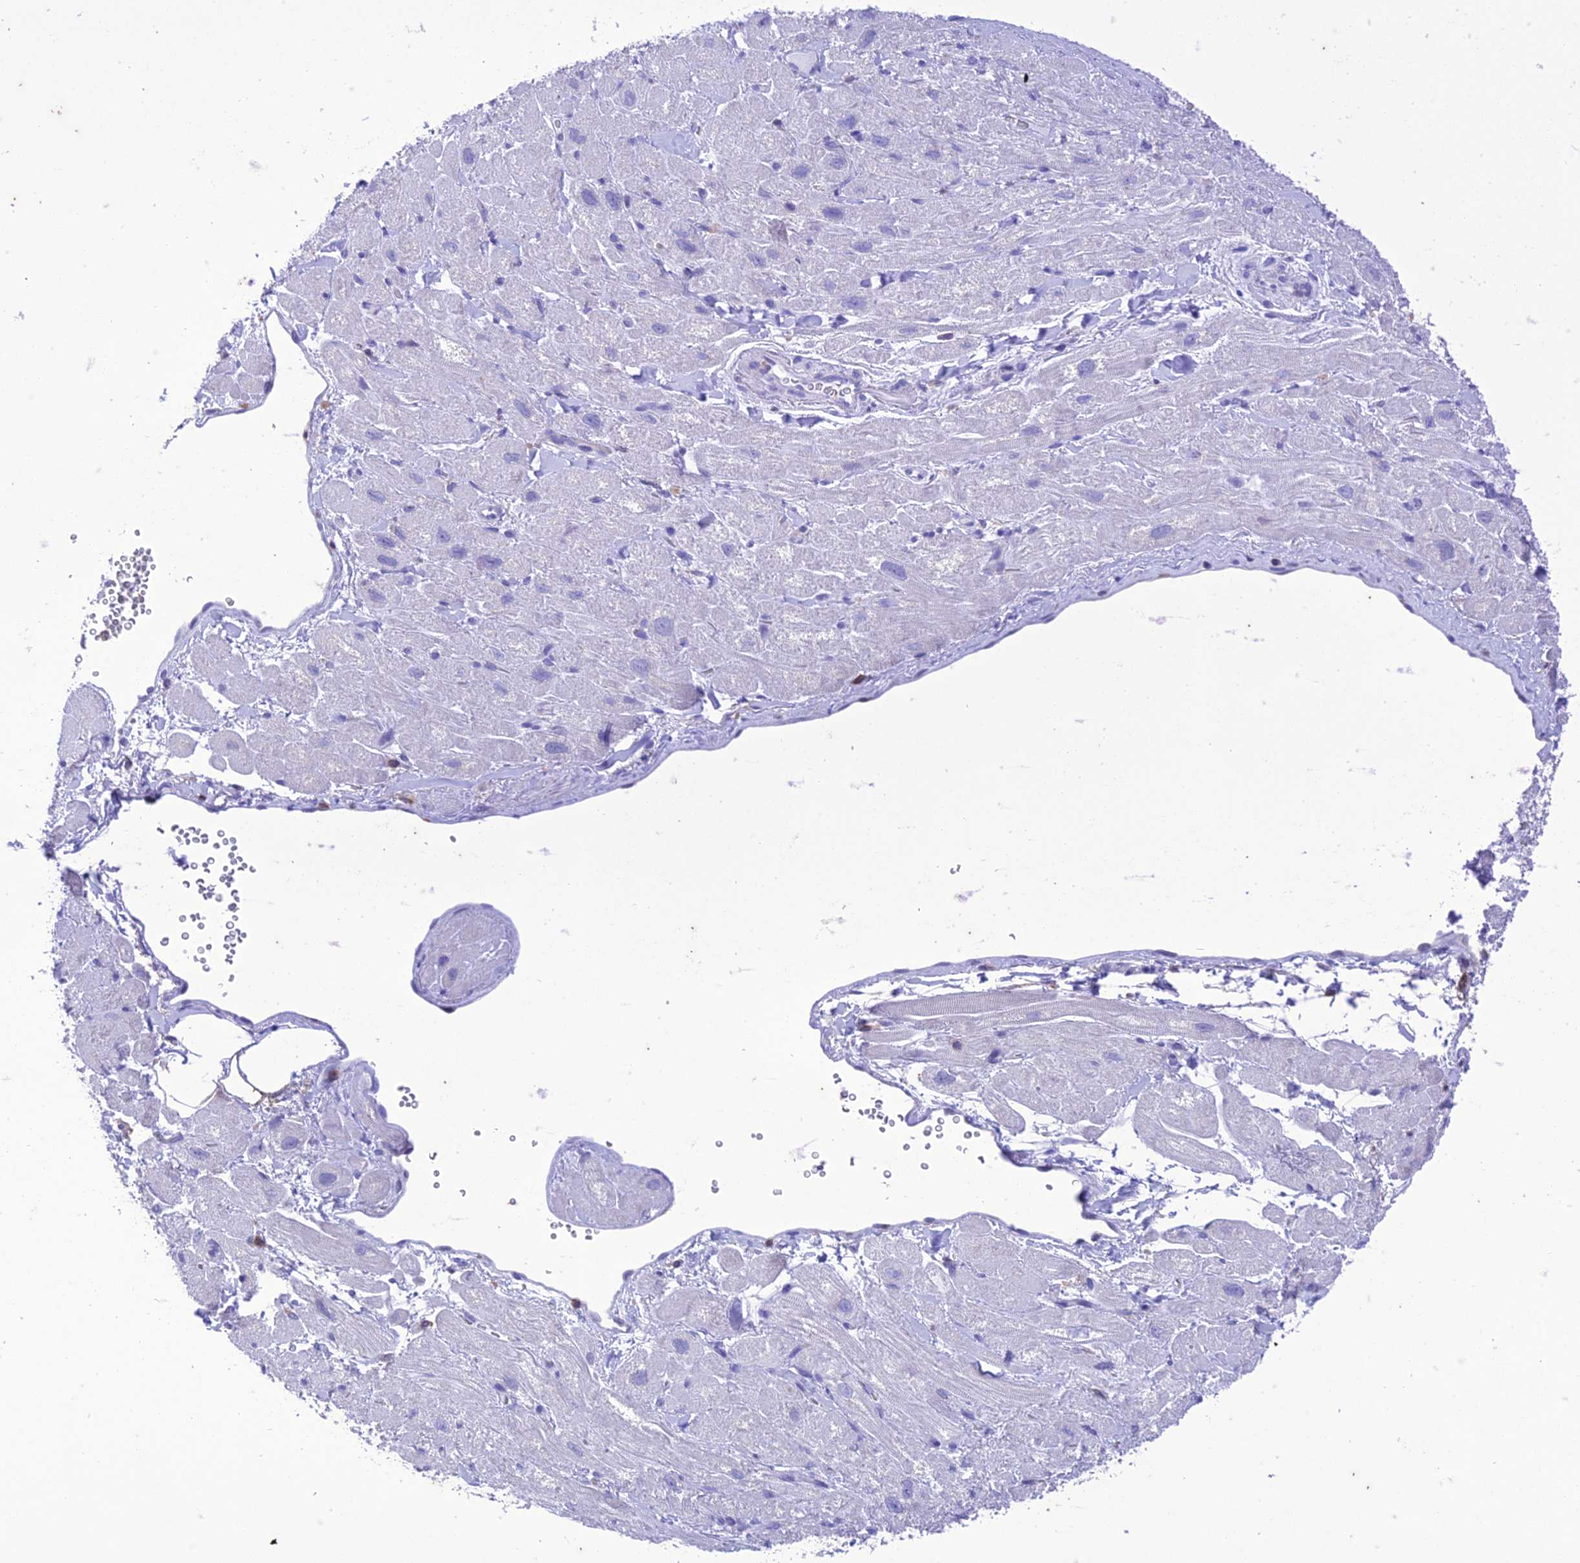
{"staining": {"intensity": "negative", "quantity": "none", "location": "none"}, "tissue": "heart muscle", "cell_type": "Cardiomyocytes", "image_type": "normal", "snomed": [{"axis": "morphology", "description": "Normal tissue, NOS"}, {"axis": "topography", "description": "Heart"}], "caption": "DAB immunohistochemical staining of unremarkable heart muscle exhibits no significant expression in cardiomyocytes.", "gene": "FGF7", "patient": {"sex": "male", "age": 65}}